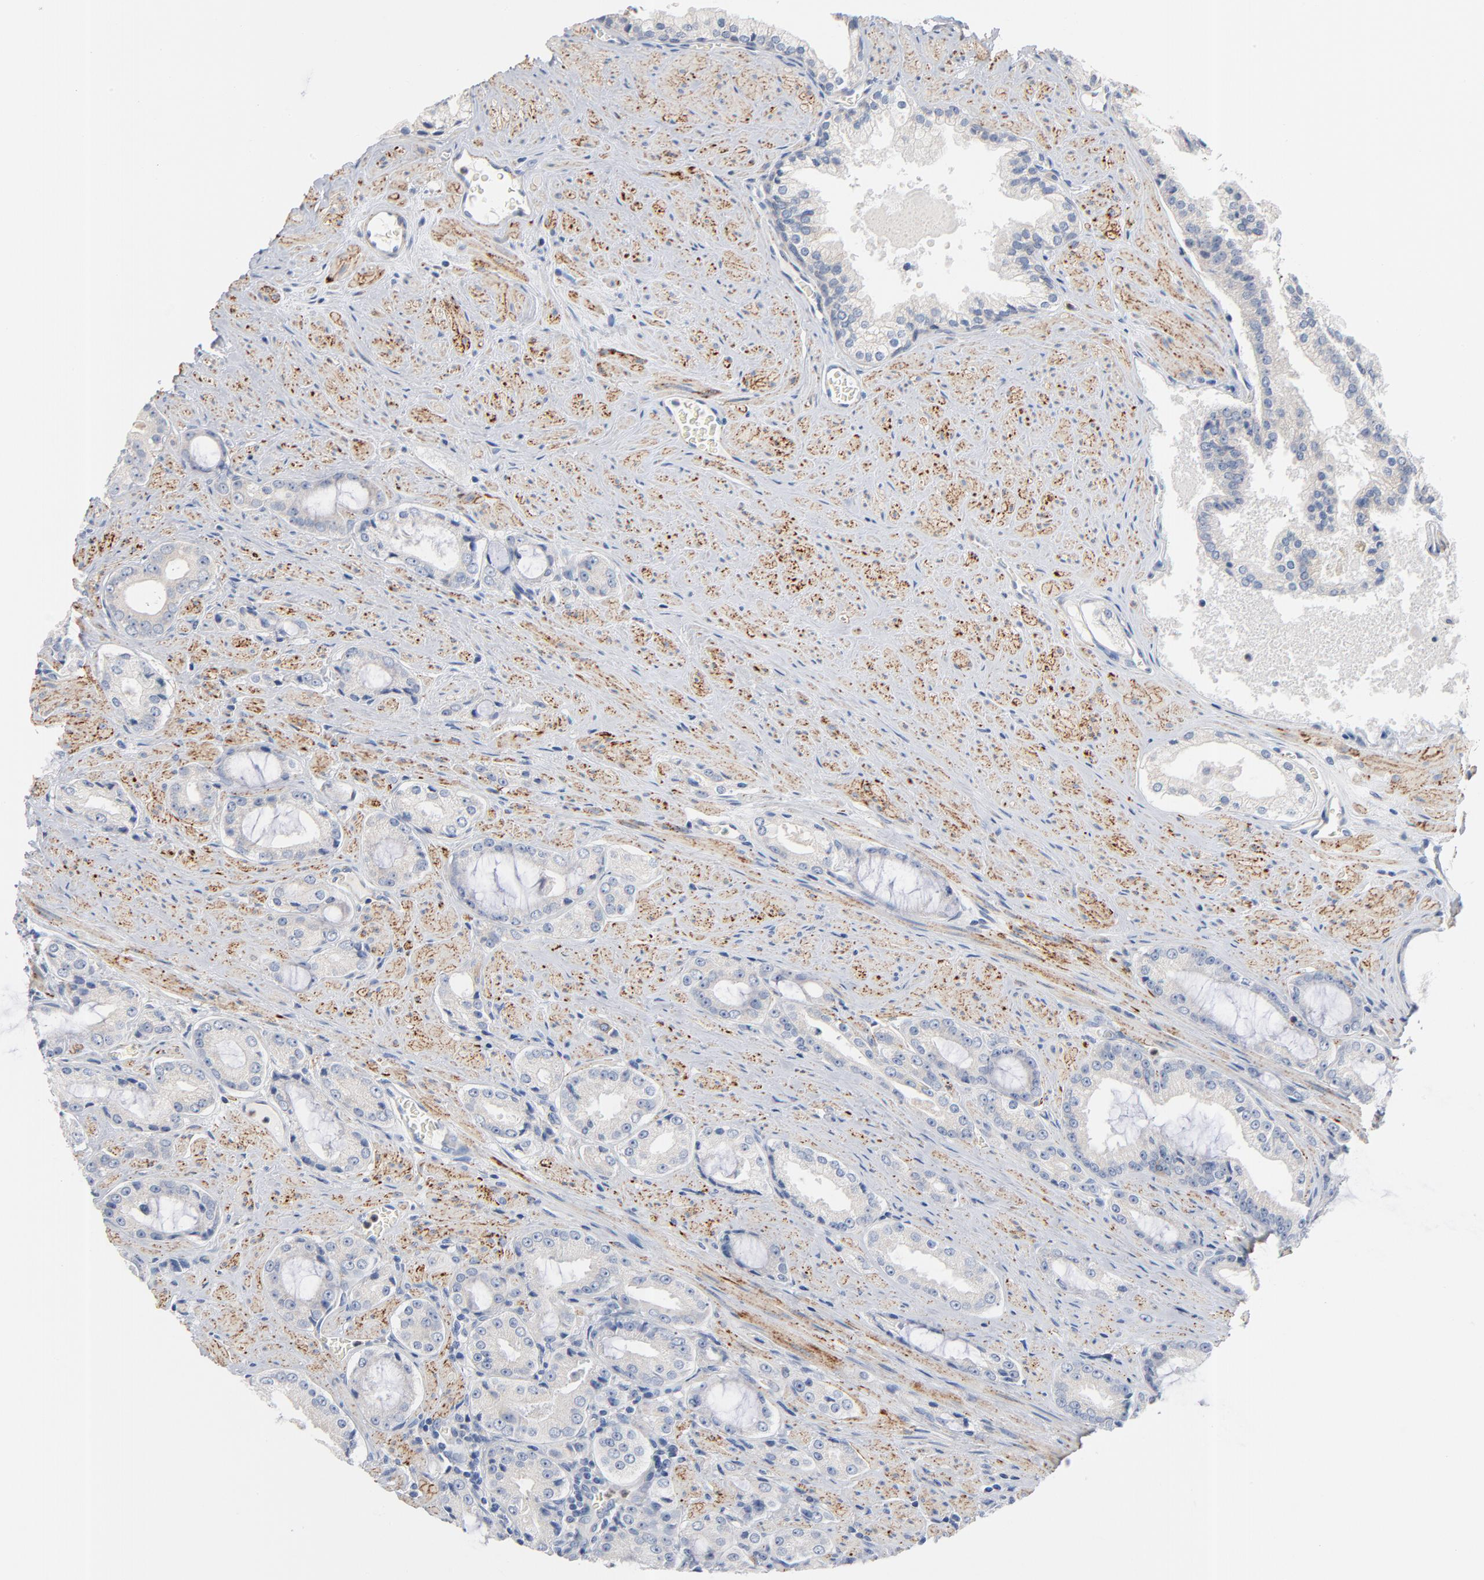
{"staining": {"intensity": "negative", "quantity": "none", "location": "none"}, "tissue": "prostate cancer", "cell_type": "Tumor cells", "image_type": "cancer", "snomed": [{"axis": "morphology", "description": "Adenocarcinoma, Medium grade"}, {"axis": "topography", "description": "Prostate"}], "caption": "Immunohistochemistry image of neoplastic tissue: prostate cancer stained with DAB demonstrates no significant protein expression in tumor cells.", "gene": "IFT43", "patient": {"sex": "male", "age": 60}}